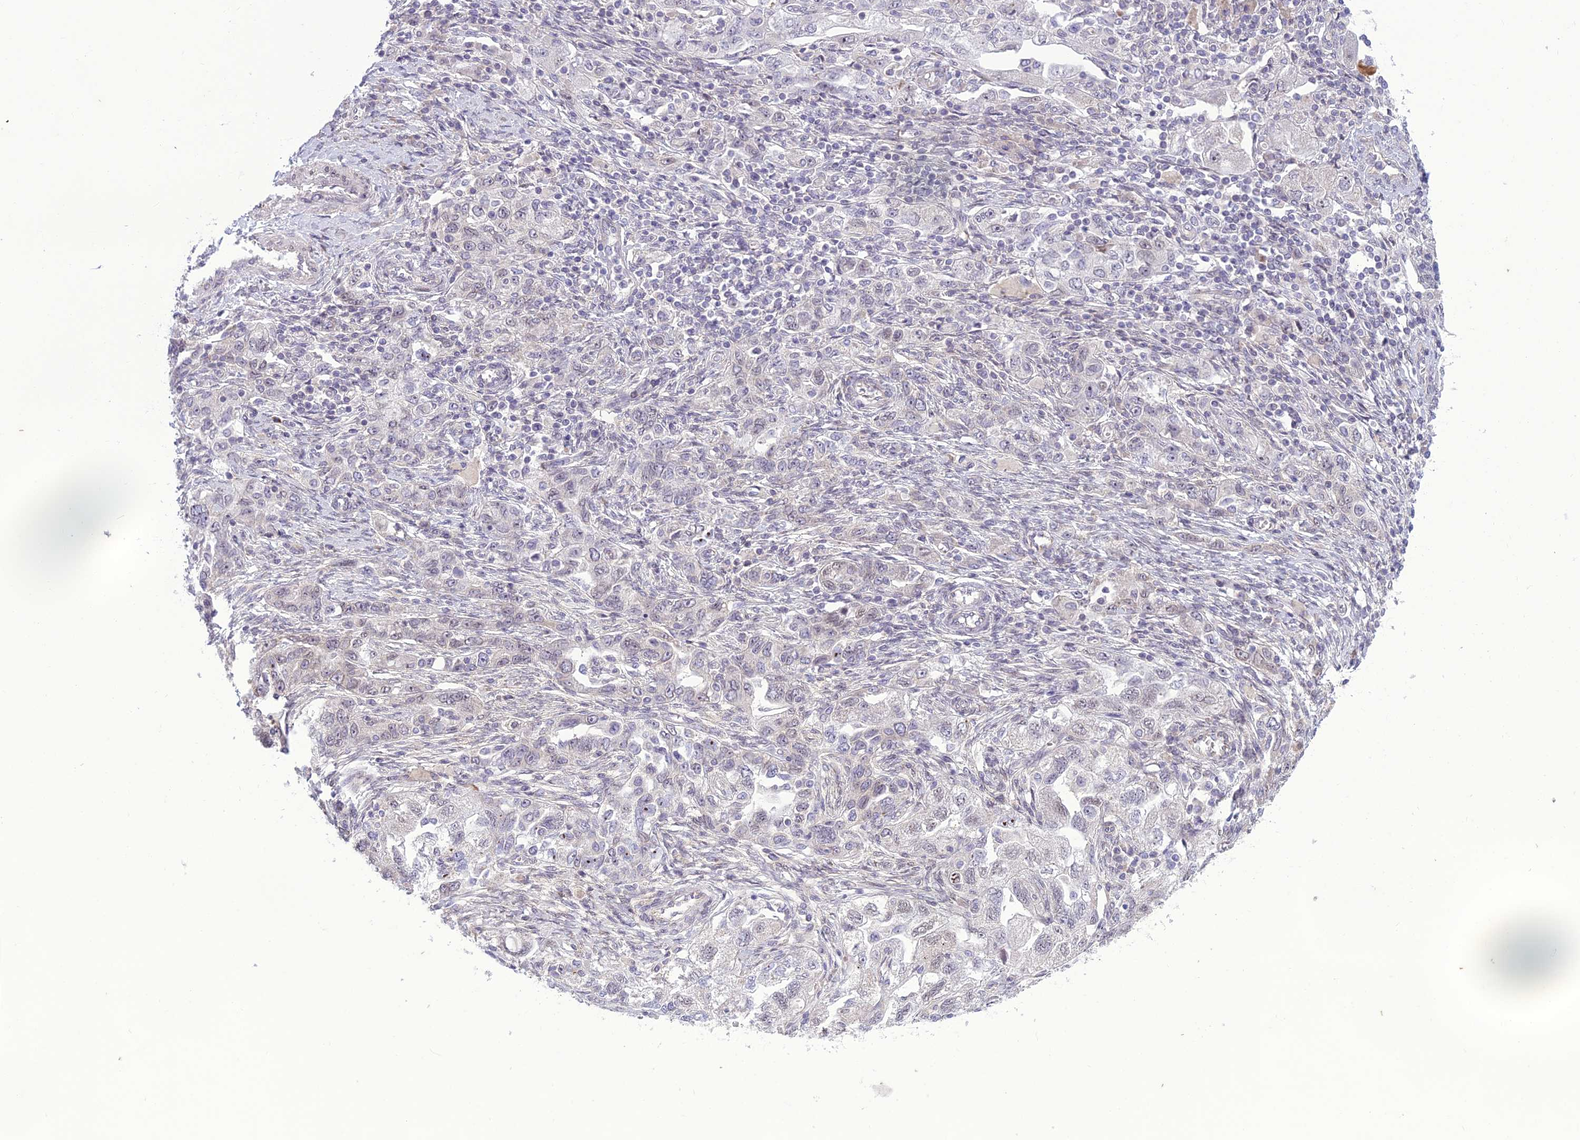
{"staining": {"intensity": "negative", "quantity": "none", "location": "none"}, "tissue": "ovarian cancer", "cell_type": "Tumor cells", "image_type": "cancer", "snomed": [{"axis": "morphology", "description": "Carcinoma, NOS"}, {"axis": "morphology", "description": "Cystadenocarcinoma, serous, NOS"}, {"axis": "topography", "description": "Ovary"}], "caption": "Tumor cells show no significant staining in carcinoma (ovarian). The staining was performed using DAB (3,3'-diaminobenzidine) to visualize the protein expression in brown, while the nuclei were stained in blue with hematoxylin (Magnification: 20x).", "gene": "DTX2", "patient": {"sex": "female", "age": 69}}